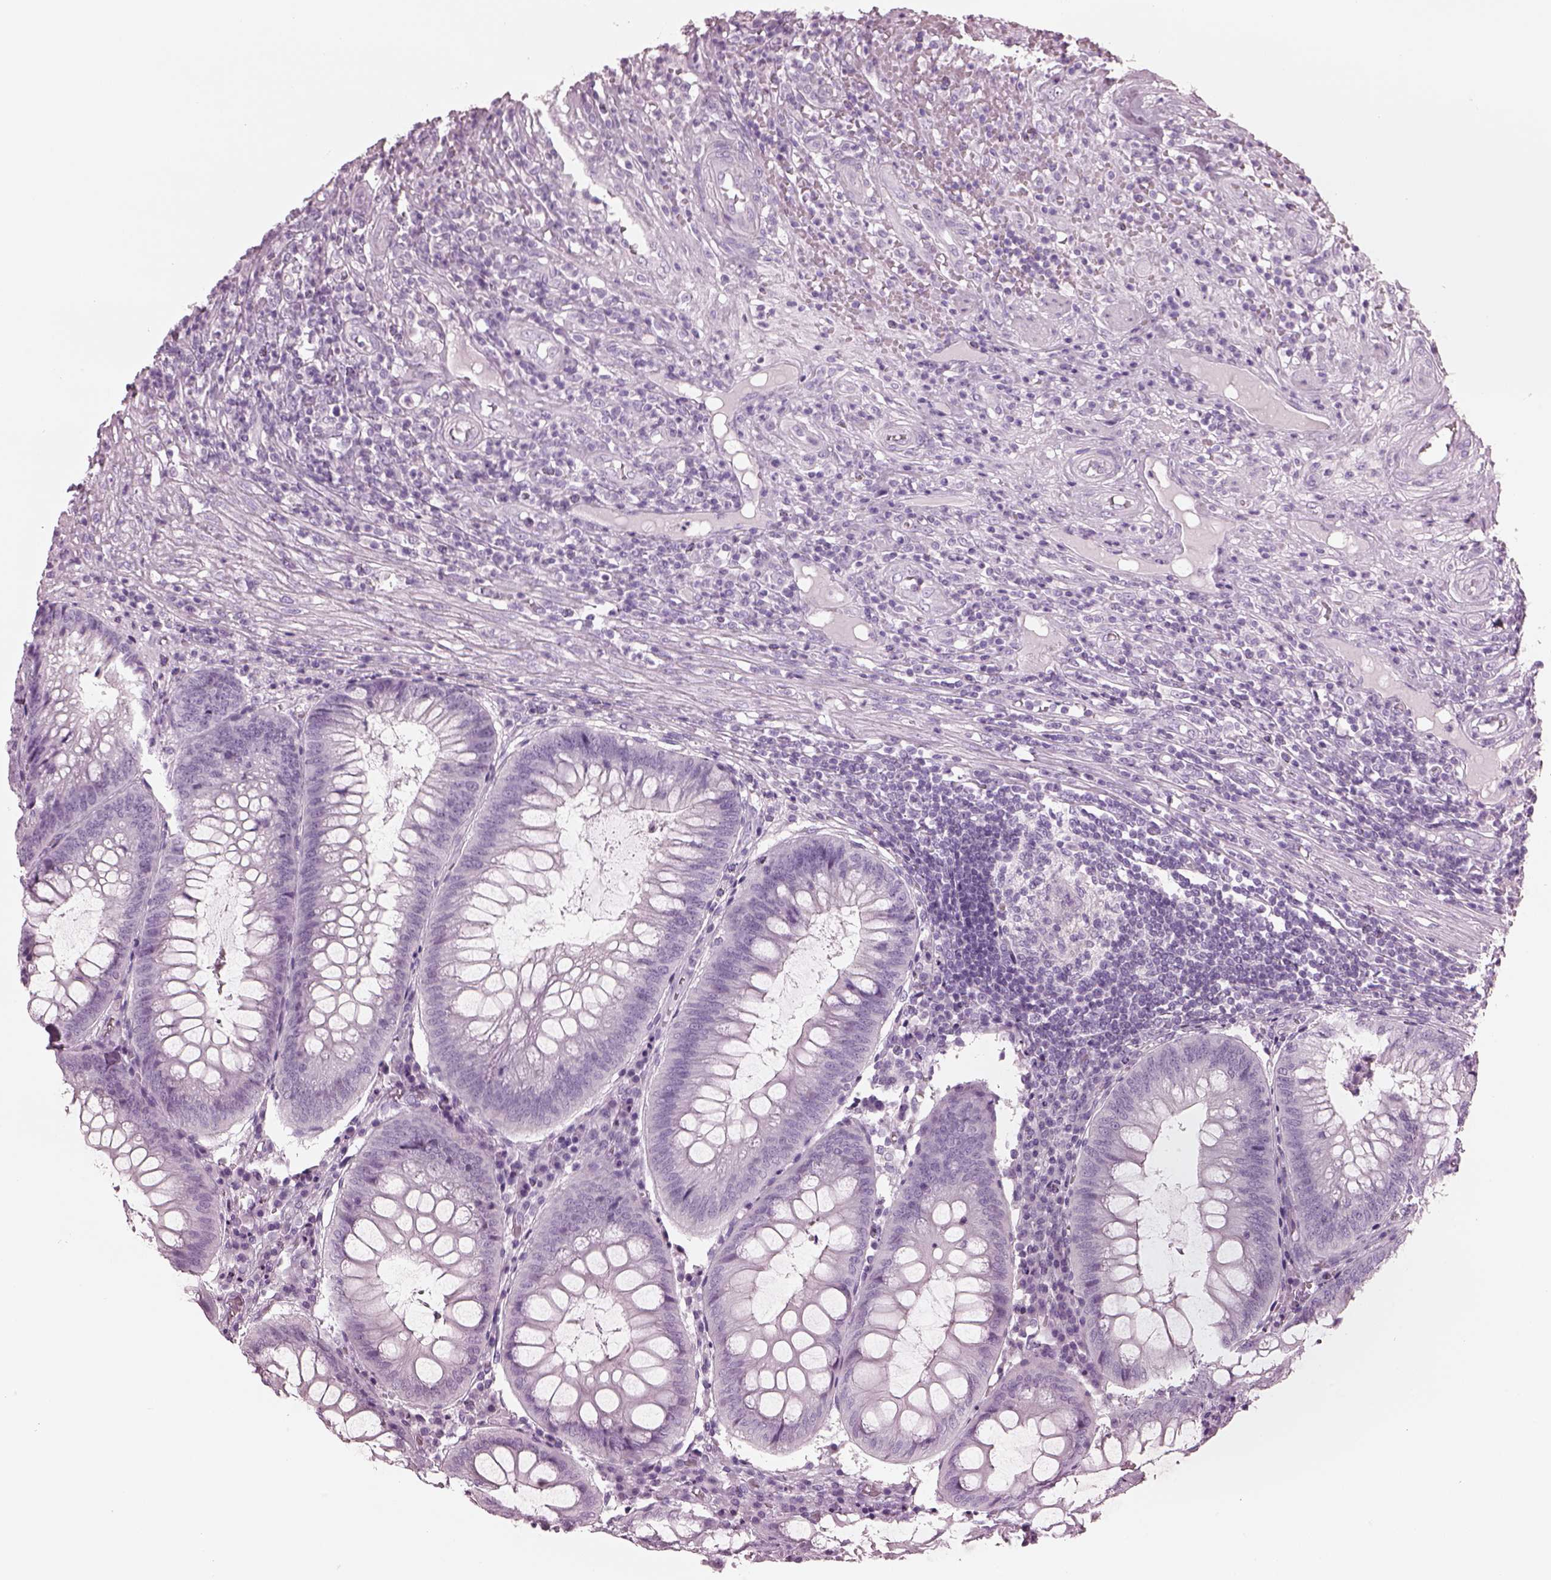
{"staining": {"intensity": "negative", "quantity": "none", "location": "none"}, "tissue": "appendix", "cell_type": "Glandular cells", "image_type": "normal", "snomed": [{"axis": "morphology", "description": "Normal tissue, NOS"}, {"axis": "morphology", "description": "Inflammation, NOS"}, {"axis": "topography", "description": "Appendix"}], "caption": "Benign appendix was stained to show a protein in brown. There is no significant staining in glandular cells. (DAB IHC with hematoxylin counter stain).", "gene": "PACRG", "patient": {"sex": "male", "age": 16}}